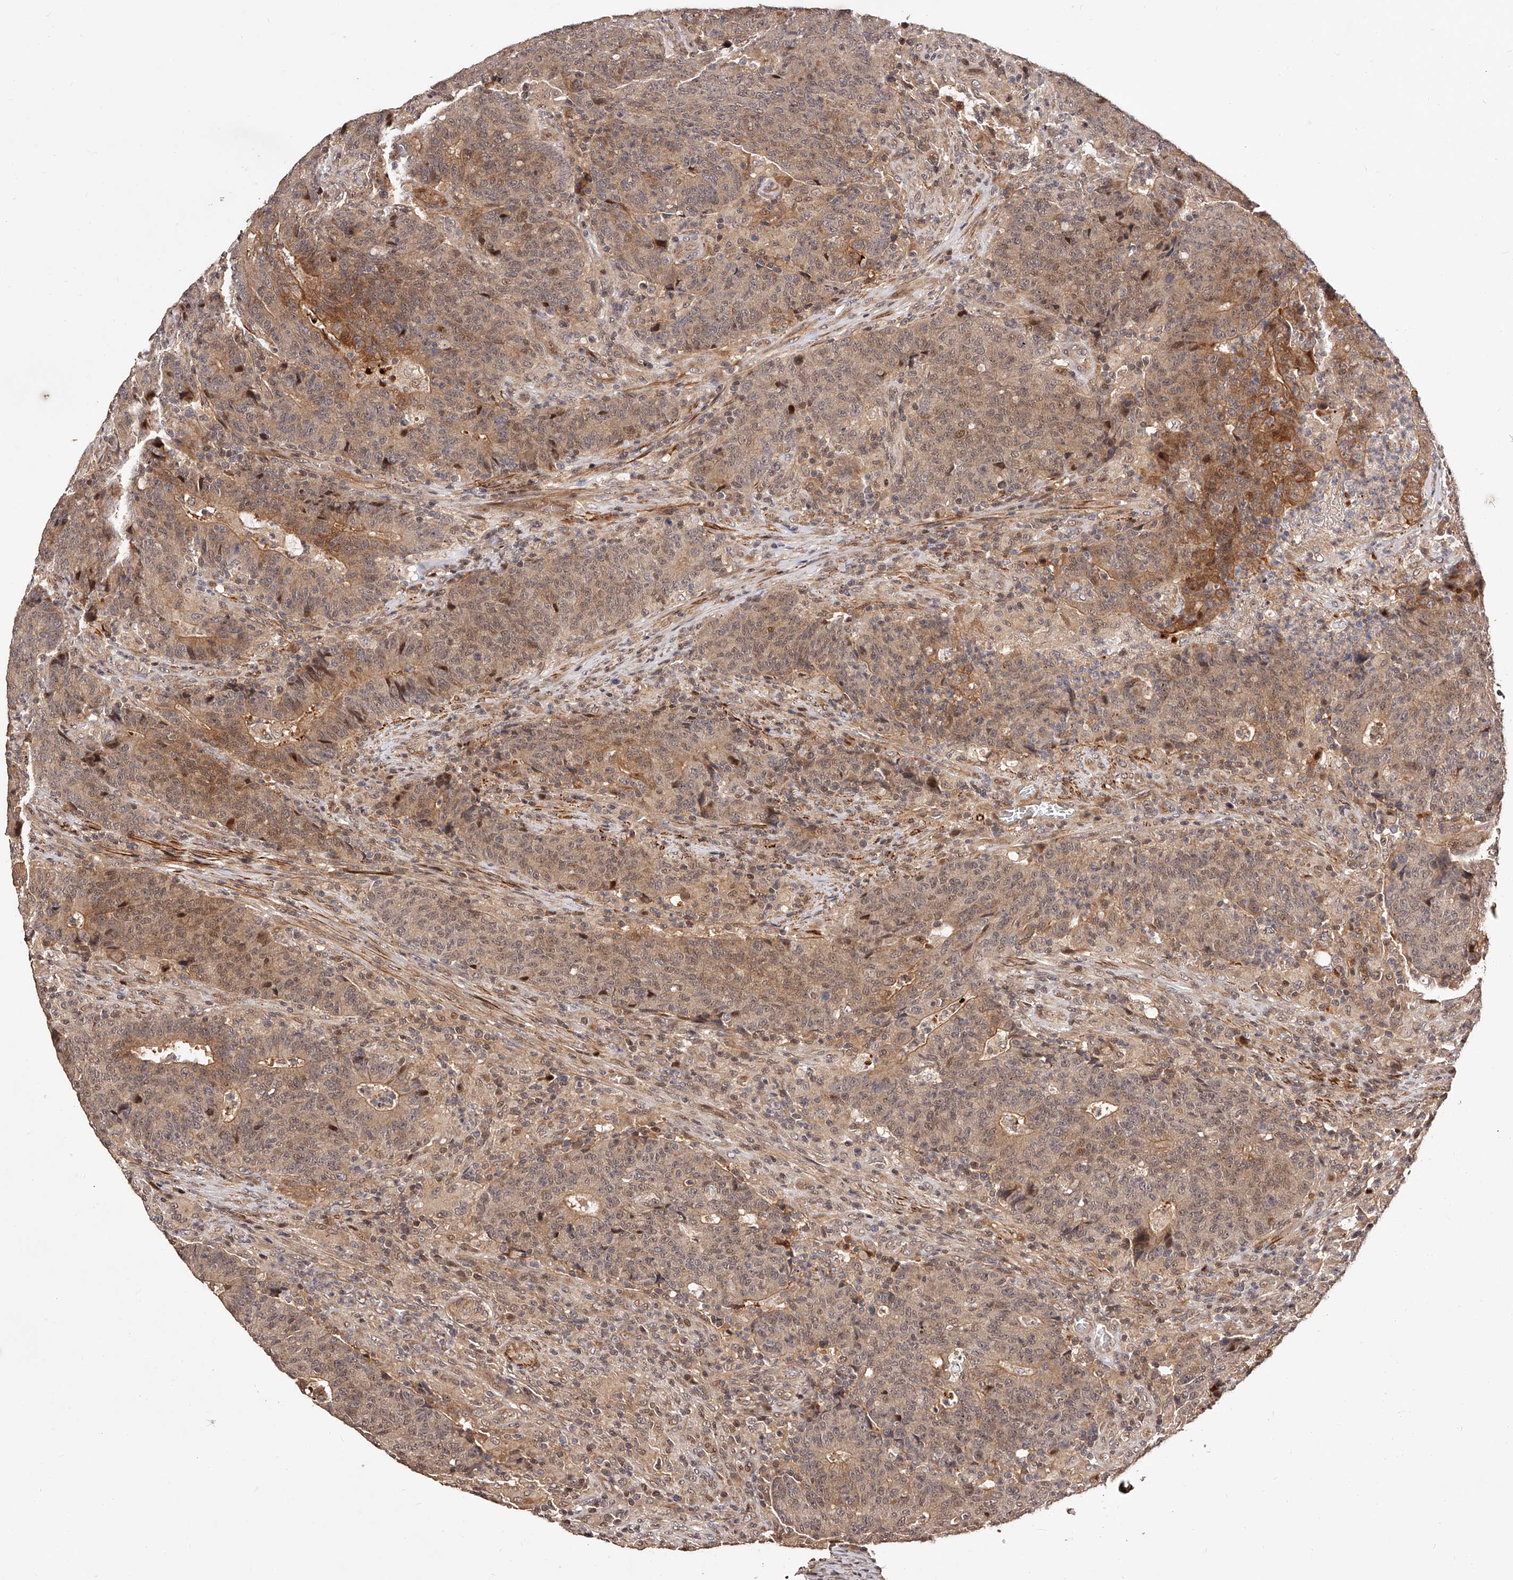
{"staining": {"intensity": "moderate", "quantity": ">75%", "location": "cytoplasmic/membranous,nuclear"}, "tissue": "colorectal cancer", "cell_type": "Tumor cells", "image_type": "cancer", "snomed": [{"axis": "morphology", "description": "Adenocarcinoma, NOS"}, {"axis": "topography", "description": "Colon"}], "caption": "Human colorectal cancer (adenocarcinoma) stained with a brown dye reveals moderate cytoplasmic/membranous and nuclear positive positivity in approximately >75% of tumor cells.", "gene": "CUL7", "patient": {"sex": "female", "age": 75}}